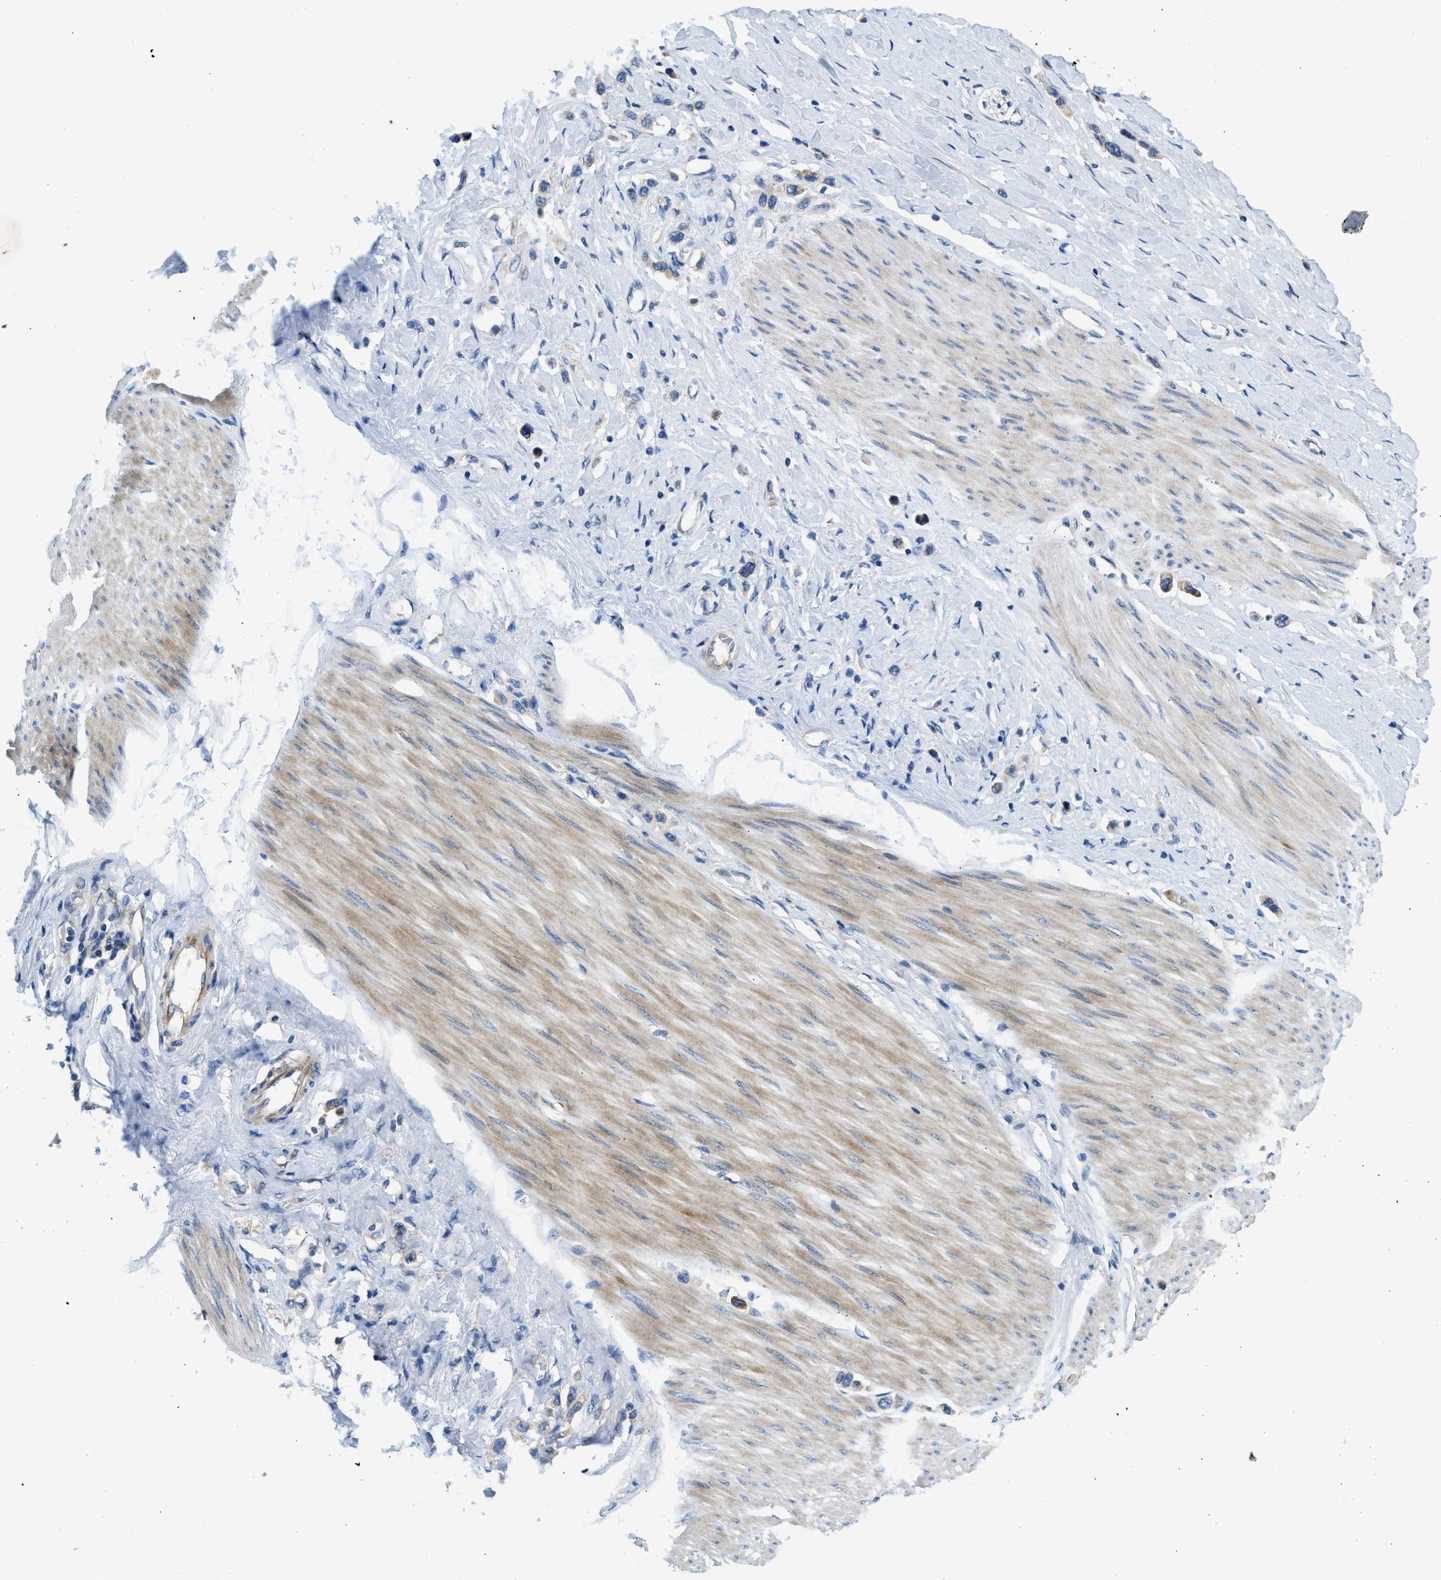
{"staining": {"intensity": "moderate", "quantity": "25%-75%", "location": "cytoplasmic/membranous"}, "tissue": "stomach cancer", "cell_type": "Tumor cells", "image_type": "cancer", "snomed": [{"axis": "morphology", "description": "Adenocarcinoma, NOS"}, {"axis": "topography", "description": "Stomach"}], "caption": "A brown stain highlights moderate cytoplasmic/membranous staining of a protein in adenocarcinoma (stomach) tumor cells. The protein of interest is stained brown, and the nuclei are stained in blue (DAB IHC with brightfield microscopy, high magnification).", "gene": "LPIN2", "patient": {"sex": "female", "age": 65}}